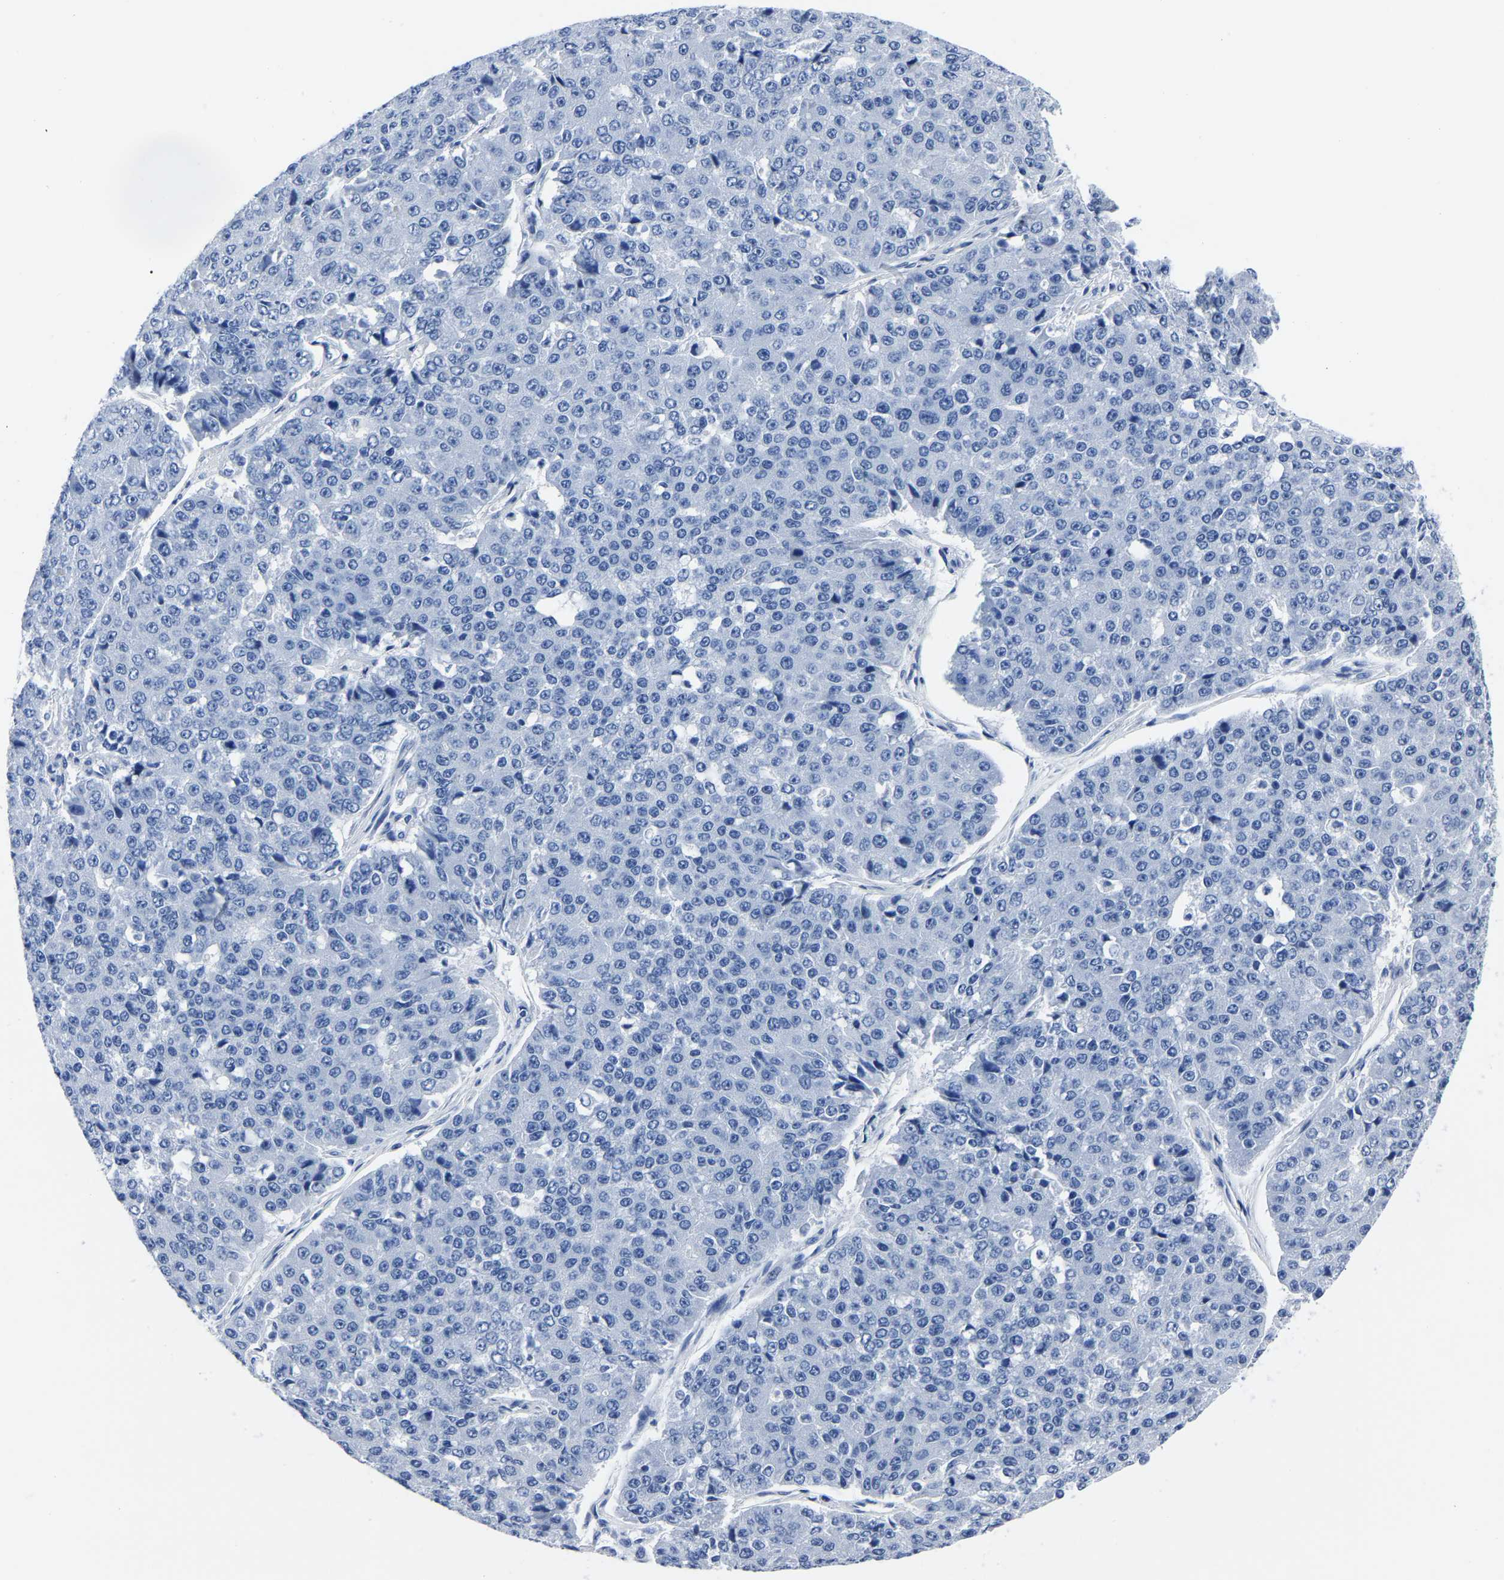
{"staining": {"intensity": "negative", "quantity": "none", "location": "none"}, "tissue": "pancreatic cancer", "cell_type": "Tumor cells", "image_type": "cancer", "snomed": [{"axis": "morphology", "description": "Adenocarcinoma, NOS"}, {"axis": "topography", "description": "Pancreas"}], "caption": "Immunohistochemistry (IHC) micrograph of adenocarcinoma (pancreatic) stained for a protein (brown), which demonstrates no positivity in tumor cells.", "gene": "IMPG2", "patient": {"sex": "male", "age": 50}}